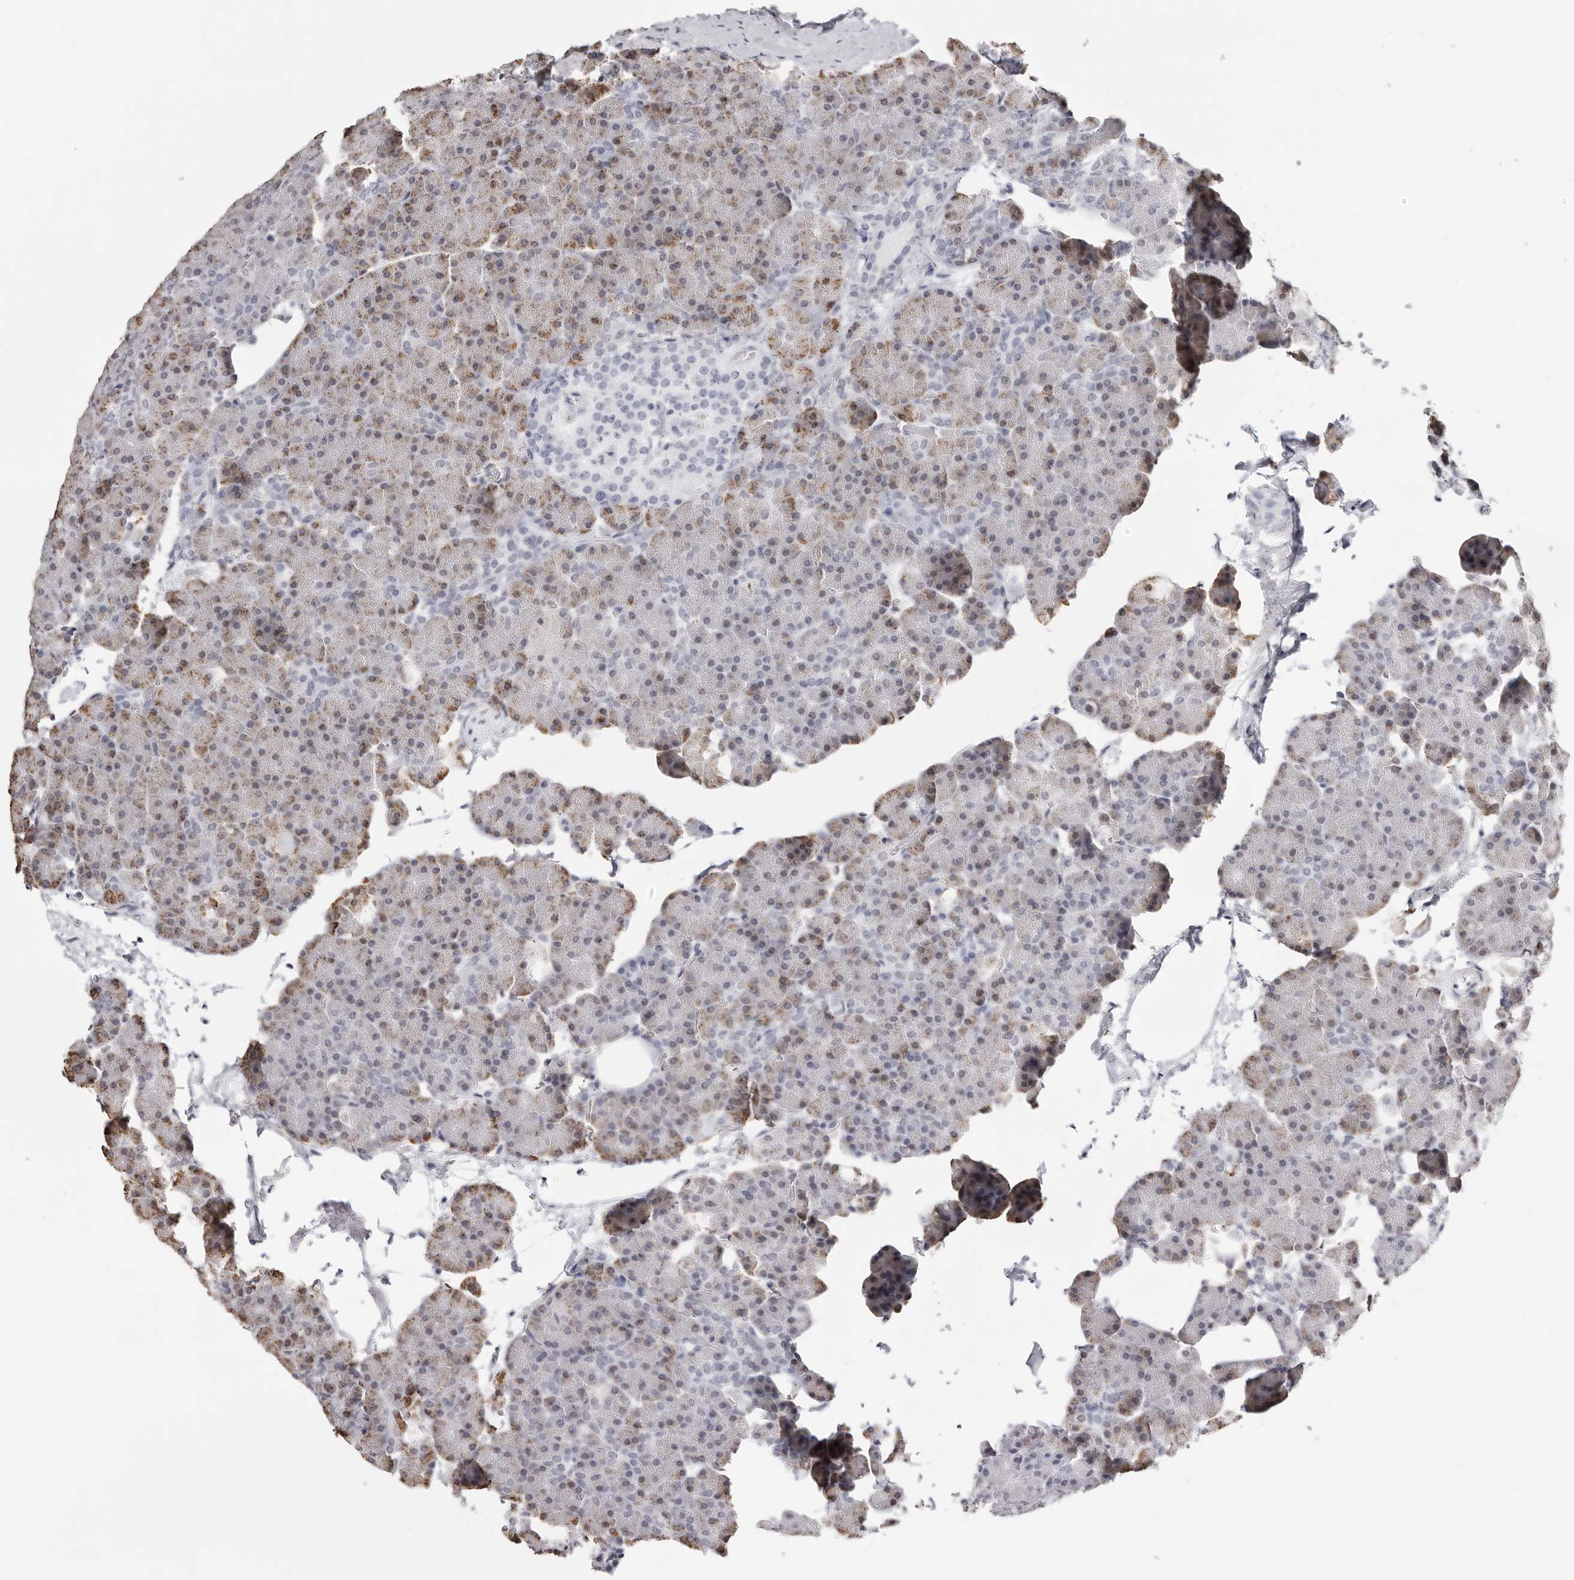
{"staining": {"intensity": "moderate", "quantity": ">75%", "location": "cytoplasmic/membranous"}, "tissue": "pancreas", "cell_type": "Exocrine glandular cells", "image_type": "normal", "snomed": [{"axis": "morphology", "description": "Normal tissue, NOS"}, {"axis": "morphology", "description": "Carcinoid, malignant, NOS"}, {"axis": "topography", "description": "Pancreas"}], "caption": "The histopathology image displays a brown stain indicating the presence of a protein in the cytoplasmic/membranous of exocrine glandular cells in pancreas.", "gene": "INSL3", "patient": {"sex": "female", "age": 35}}